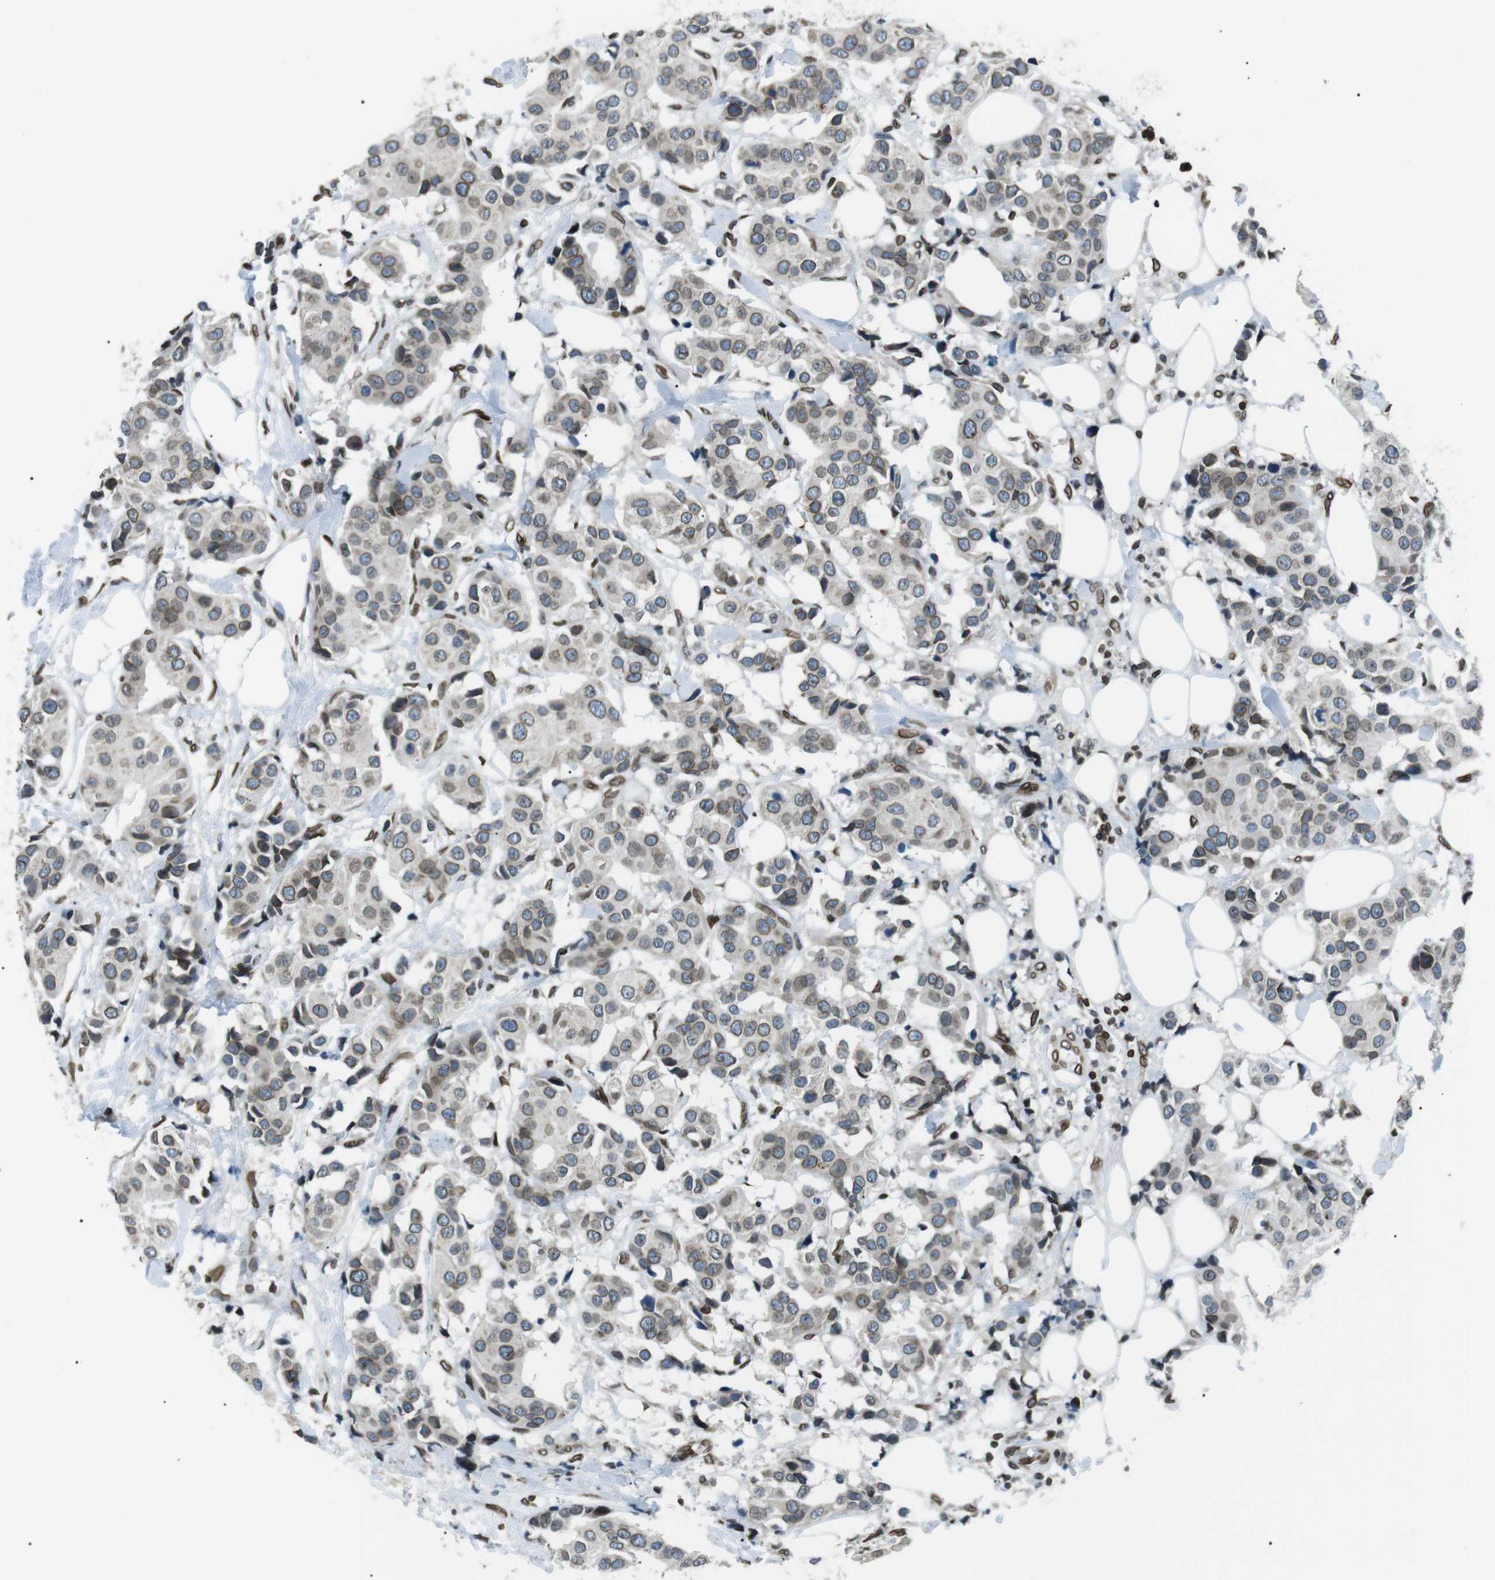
{"staining": {"intensity": "moderate", "quantity": ">75%", "location": "cytoplasmic/membranous,nuclear"}, "tissue": "breast cancer", "cell_type": "Tumor cells", "image_type": "cancer", "snomed": [{"axis": "morphology", "description": "Normal tissue, NOS"}, {"axis": "morphology", "description": "Duct carcinoma"}, {"axis": "topography", "description": "Breast"}], "caption": "Human intraductal carcinoma (breast) stained for a protein (brown) demonstrates moderate cytoplasmic/membranous and nuclear positive expression in approximately >75% of tumor cells.", "gene": "TMX4", "patient": {"sex": "female", "age": 39}}